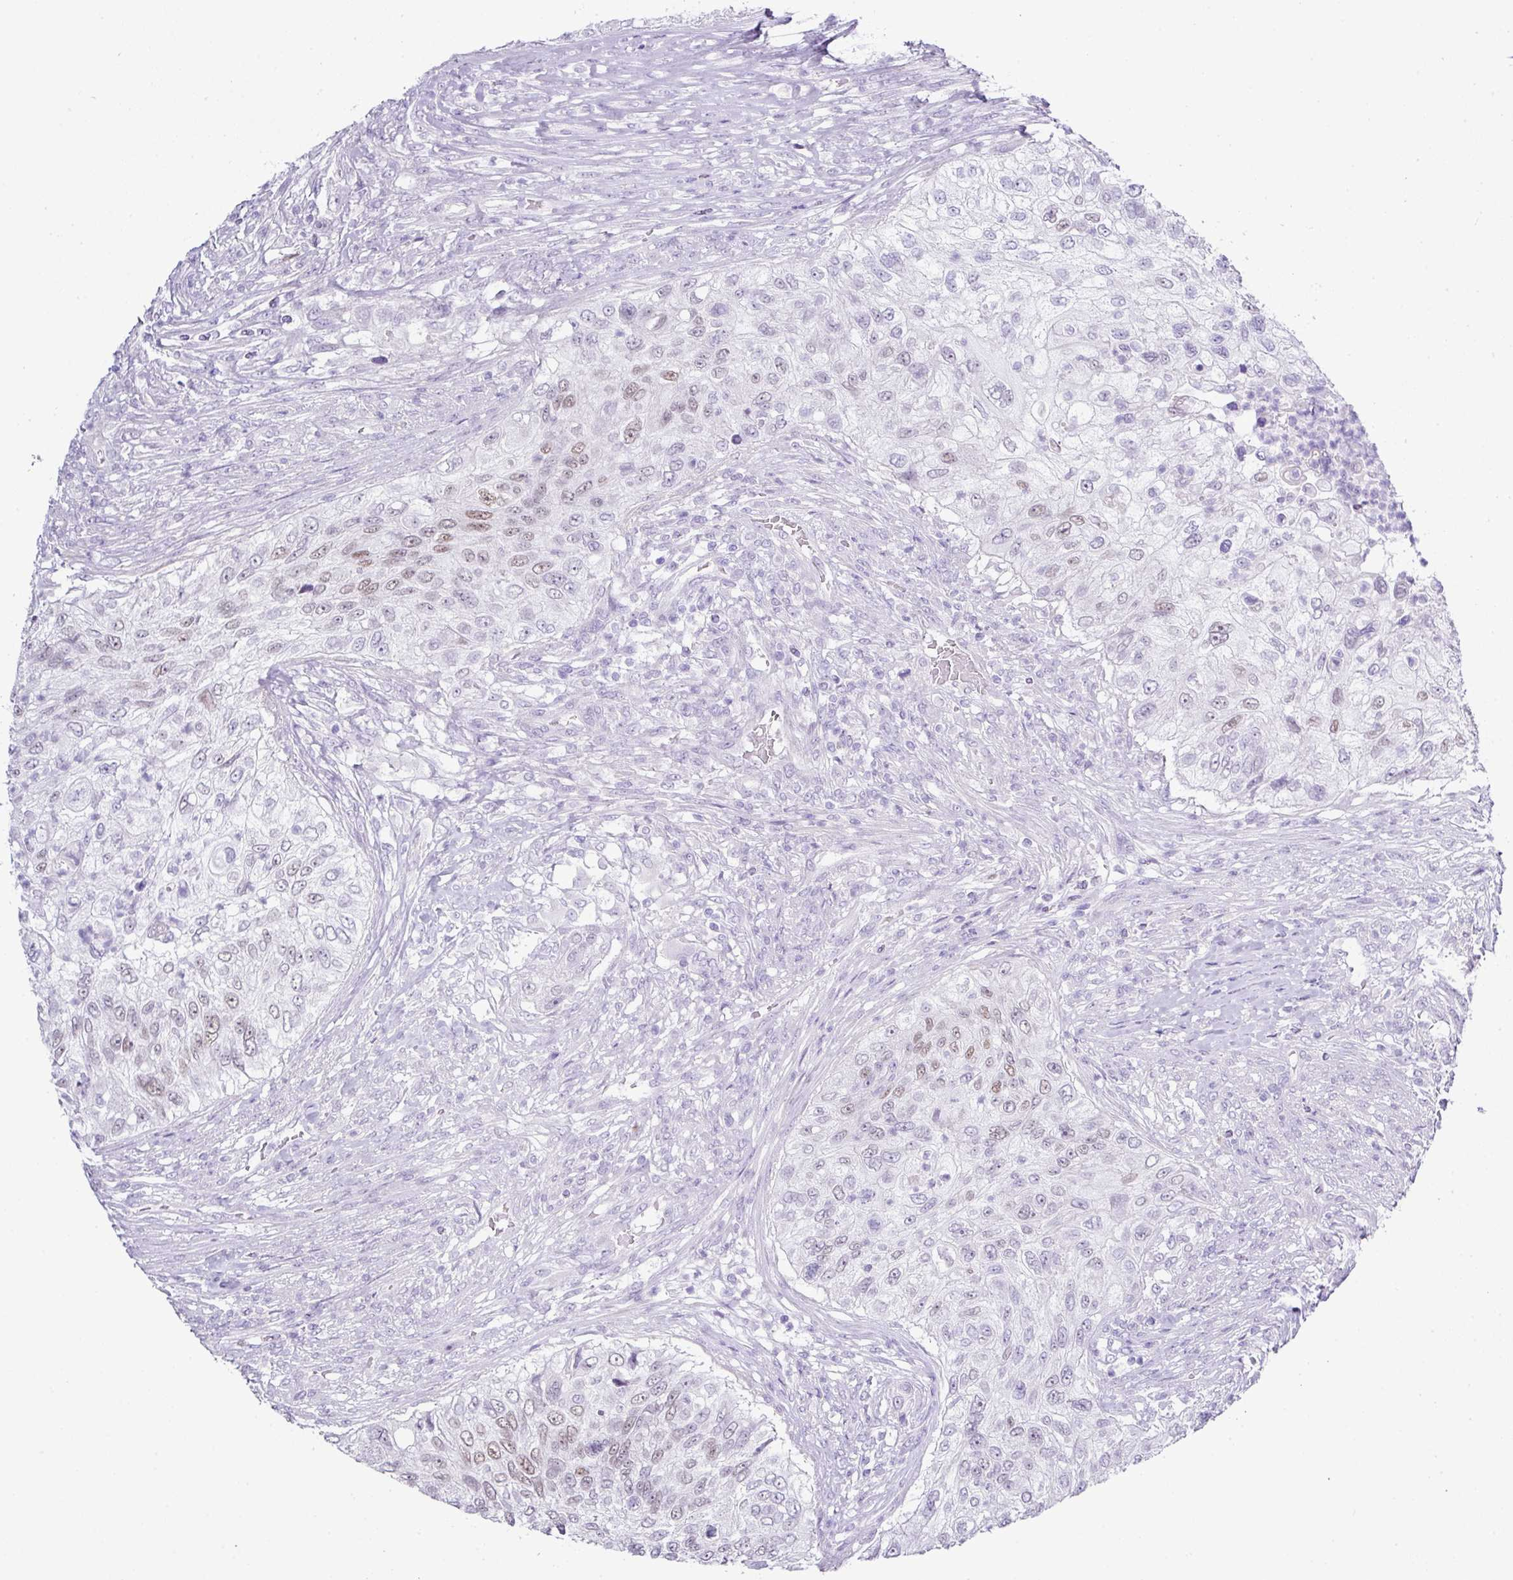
{"staining": {"intensity": "weak", "quantity": "25%-75%", "location": "nuclear"}, "tissue": "urothelial cancer", "cell_type": "Tumor cells", "image_type": "cancer", "snomed": [{"axis": "morphology", "description": "Urothelial carcinoma, High grade"}, {"axis": "topography", "description": "Urinary bladder"}], "caption": "Urothelial cancer was stained to show a protein in brown. There is low levels of weak nuclear expression in approximately 25%-75% of tumor cells. The staining was performed using DAB (3,3'-diaminobenzidine) to visualize the protein expression in brown, while the nuclei were stained in blue with hematoxylin (Magnification: 20x).", "gene": "BCL11A", "patient": {"sex": "female", "age": 60}}